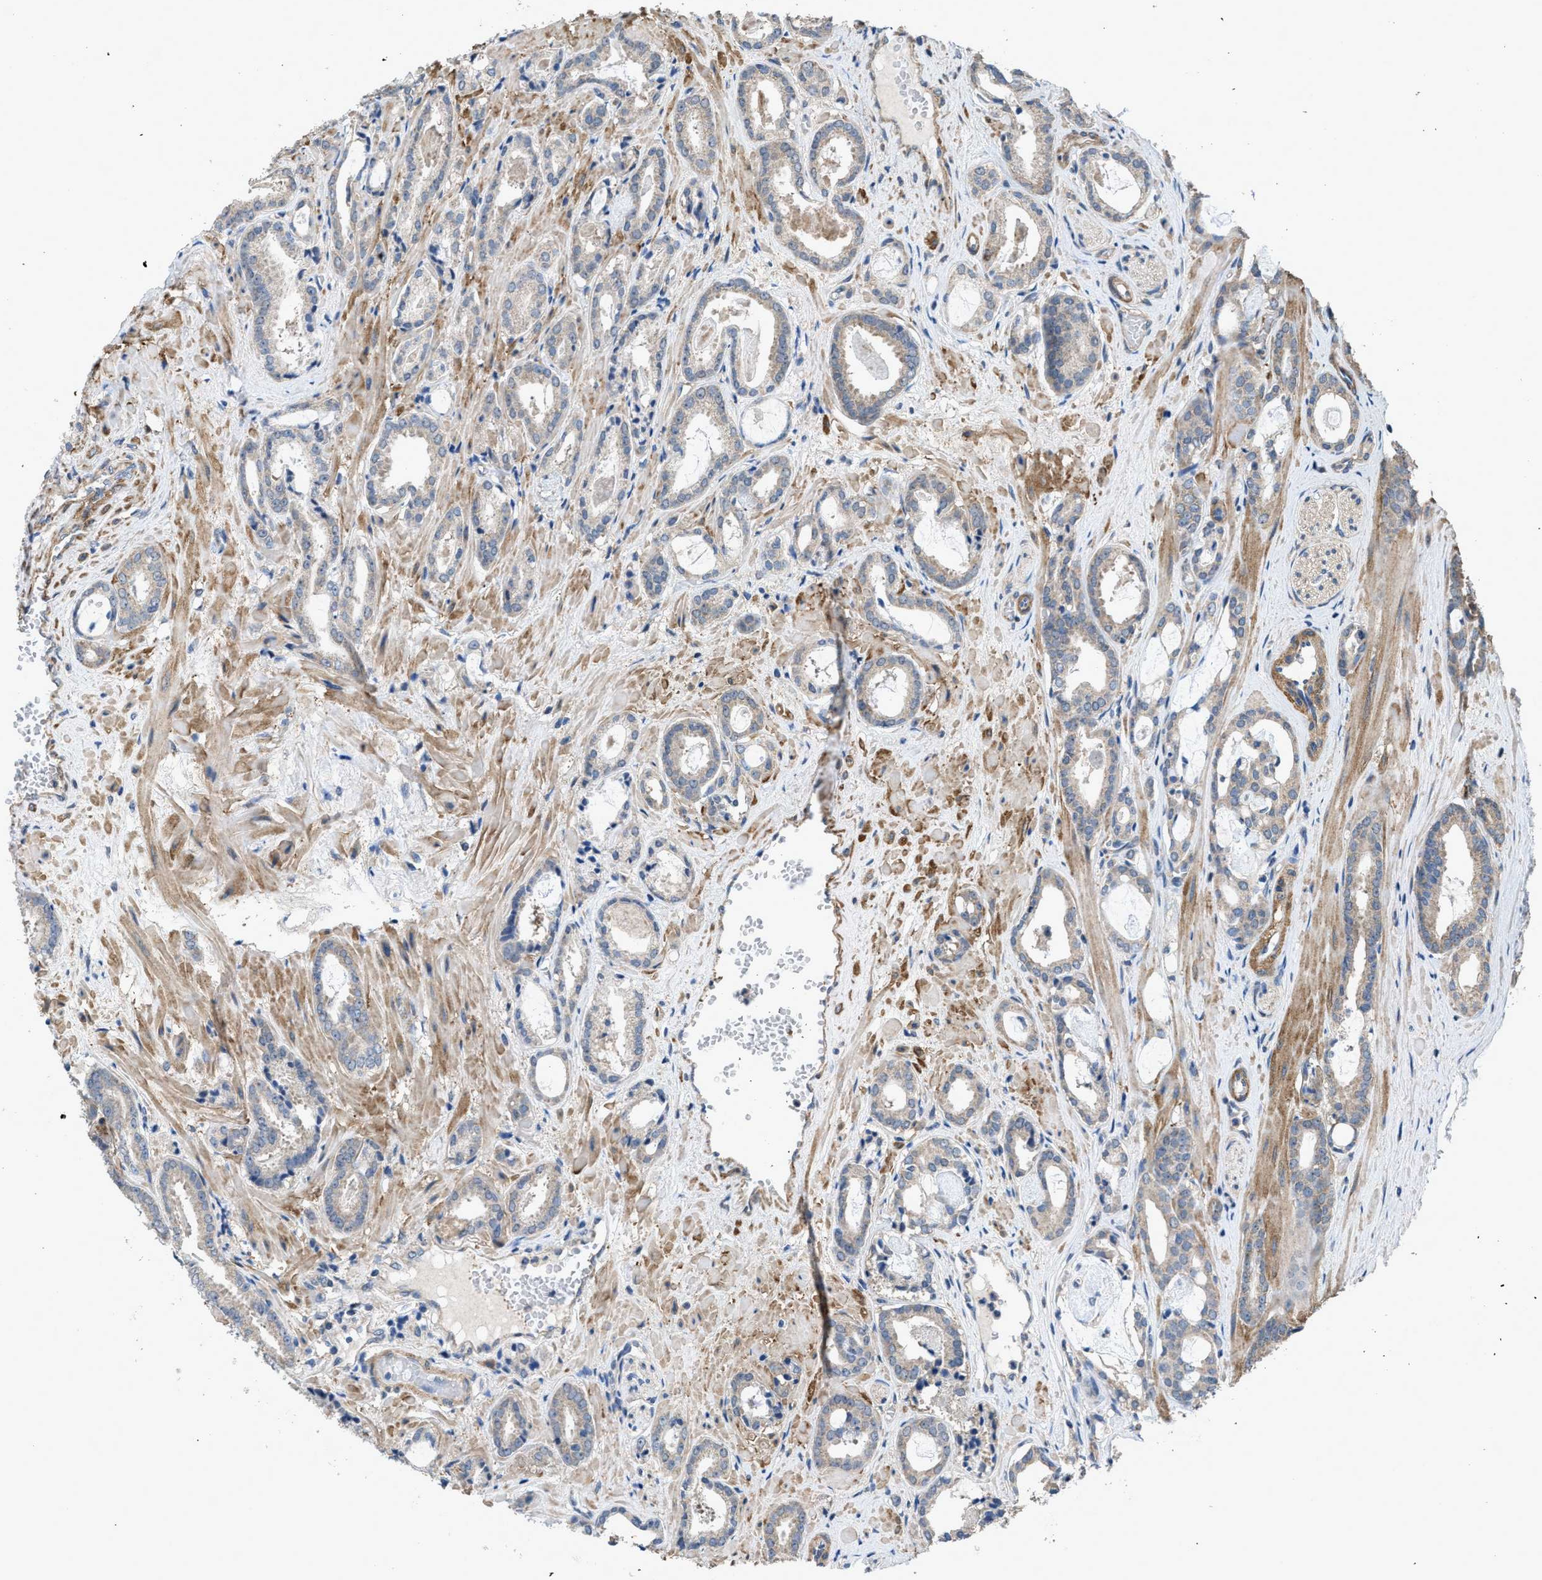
{"staining": {"intensity": "weak", "quantity": "<25%", "location": "cytoplasmic/membranous"}, "tissue": "prostate cancer", "cell_type": "Tumor cells", "image_type": "cancer", "snomed": [{"axis": "morphology", "description": "Adenocarcinoma, Low grade"}, {"axis": "topography", "description": "Prostate"}], "caption": "Tumor cells show no significant staining in prostate low-grade adenocarcinoma. The staining is performed using DAB (3,3'-diaminobenzidine) brown chromogen with nuclei counter-stained in using hematoxylin.", "gene": "ARL6", "patient": {"sex": "male", "age": 53}}